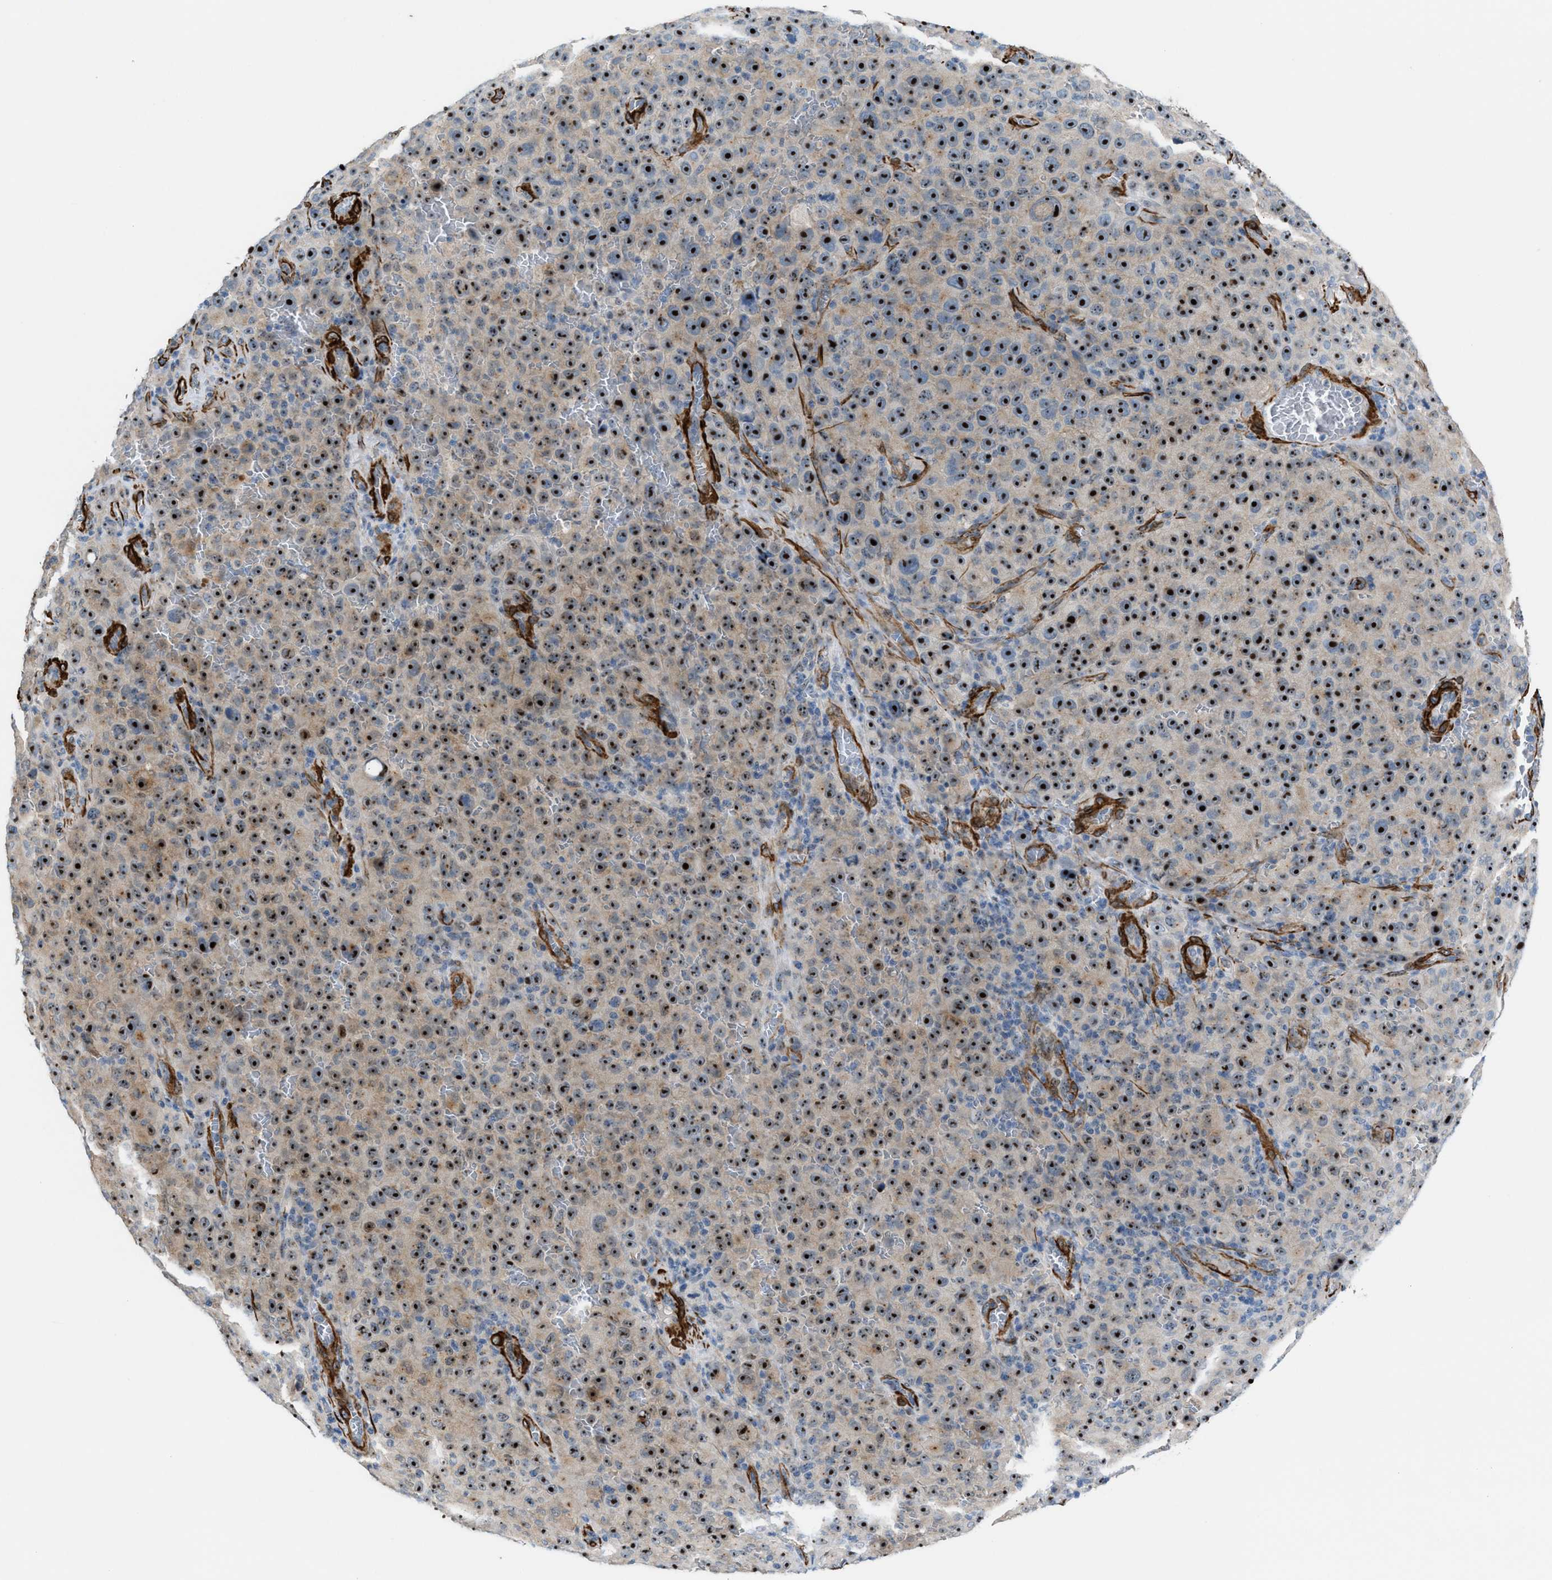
{"staining": {"intensity": "strong", "quantity": ">75%", "location": "nuclear"}, "tissue": "melanoma", "cell_type": "Tumor cells", "image_type": "cancer", "snomed": [{"axis": "morphology", "description": "Malignant melanoma, NOS"}, {"axis": "topography", "description": "Skin"}], "caption": "IHC staining of malignant melanoma, which shows high levels of strong nuclear expression in about >75% of tumor cells indicating strong nuclear protein positivity. The staining was performed using DAB (3,3'-diaminobenzidine) (brown) for protein detection and nuclei were counterstained in hematoxylin (blue).", "gene": "NQO2", "patient": {"sex": "female", "age": 82}}